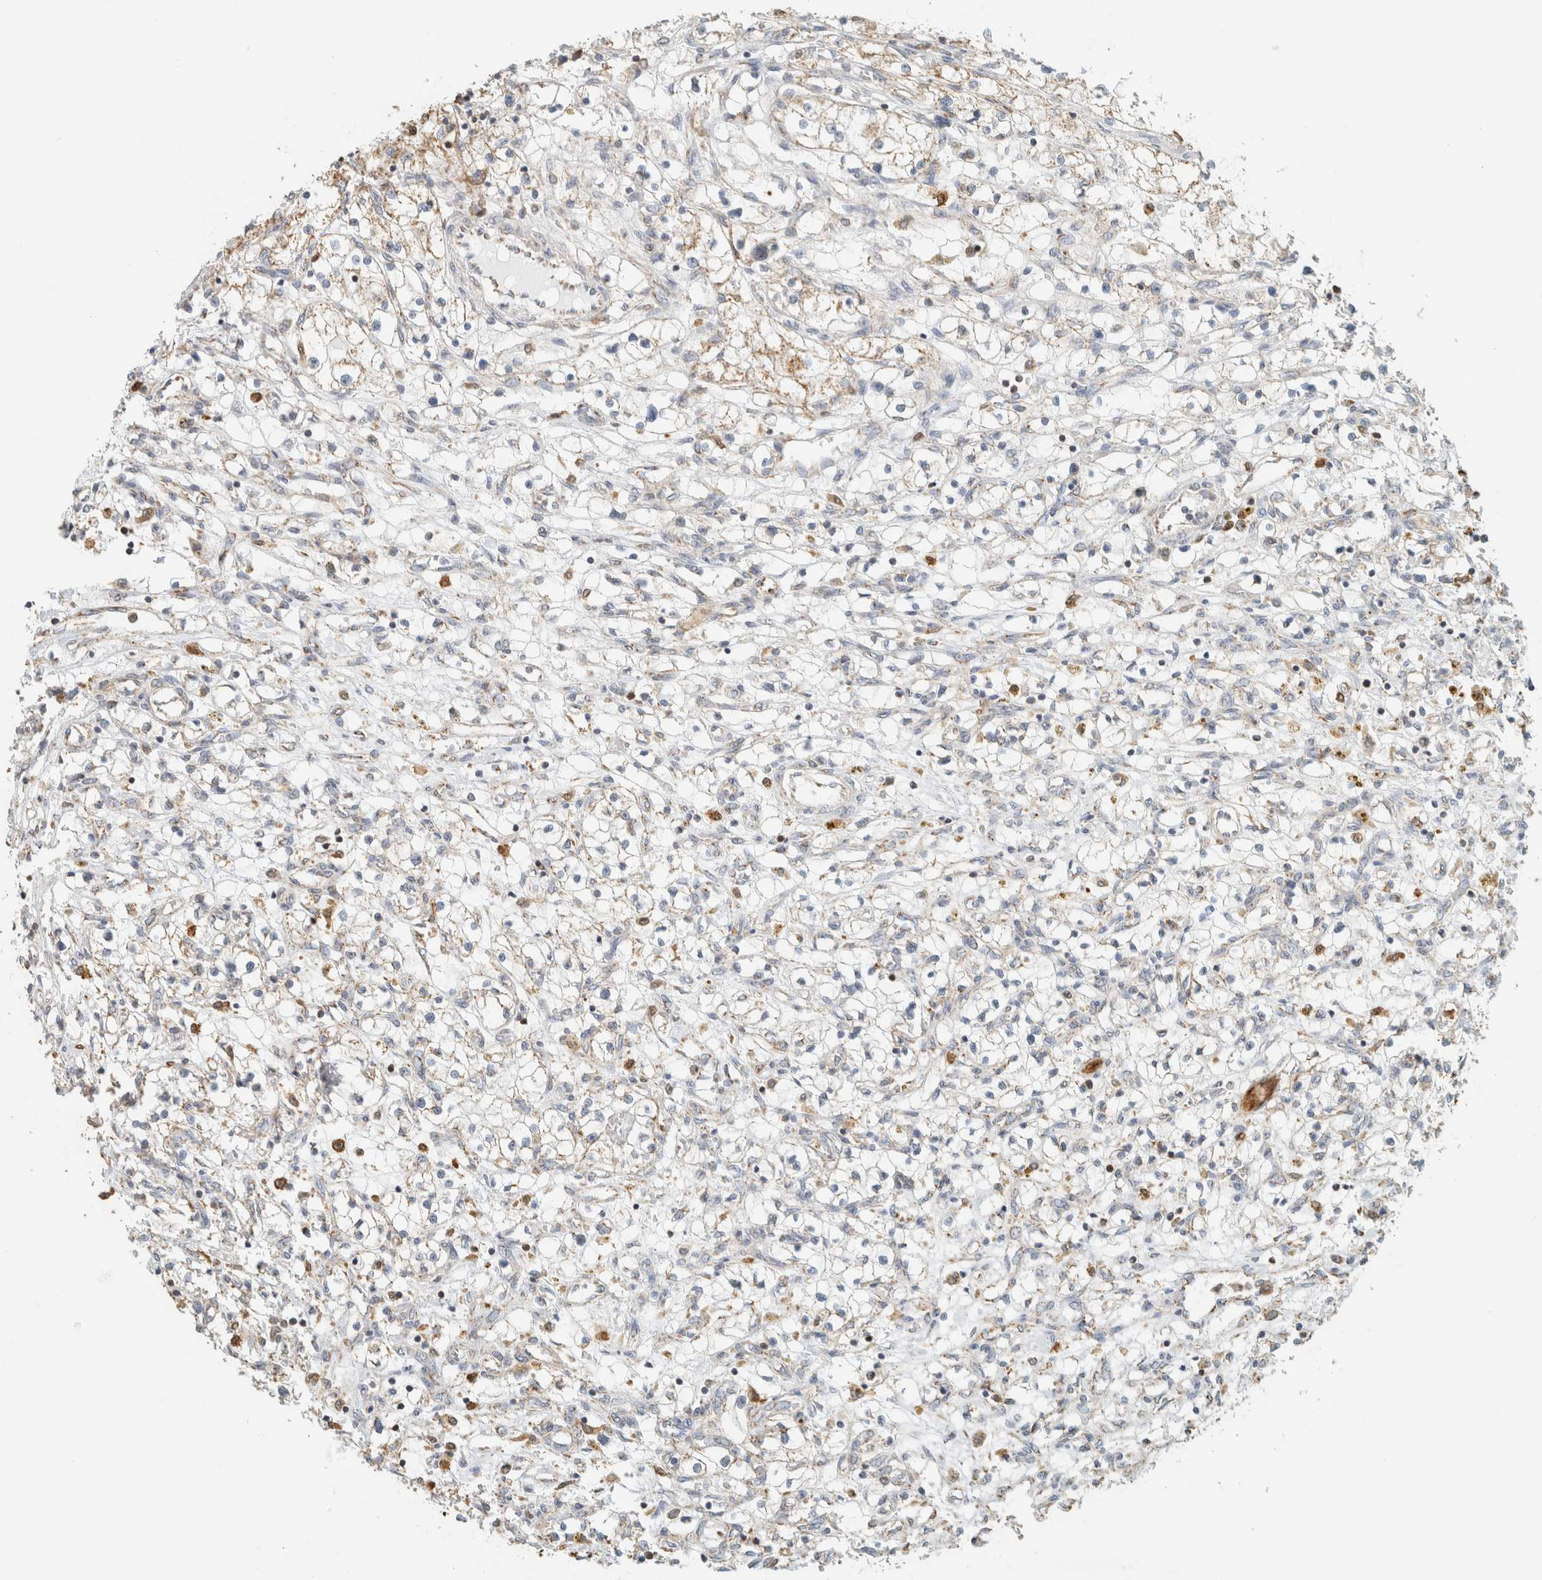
{"staining": {"intensity": "weak", "quantity": "<25%", "location": "cytoplasmic/membranous"}, "tissue": "renal cancer", "cell_type": "Tumor cells", "image_type": "cancer", "snomed": [{"axis": "morphology", "description": "Adenocarcinoma, NOS"}, {"axis": "topography", "description": "Kidney"}], "caption": "There is no significant expression in tumor cells of renal adenocarcinoma. (DAB (3,3'-diaminobenzidine) IHC with hematoxylin counter stain).", "gene": "CAPG", "patient": {"sex": "male", "age": 68}}